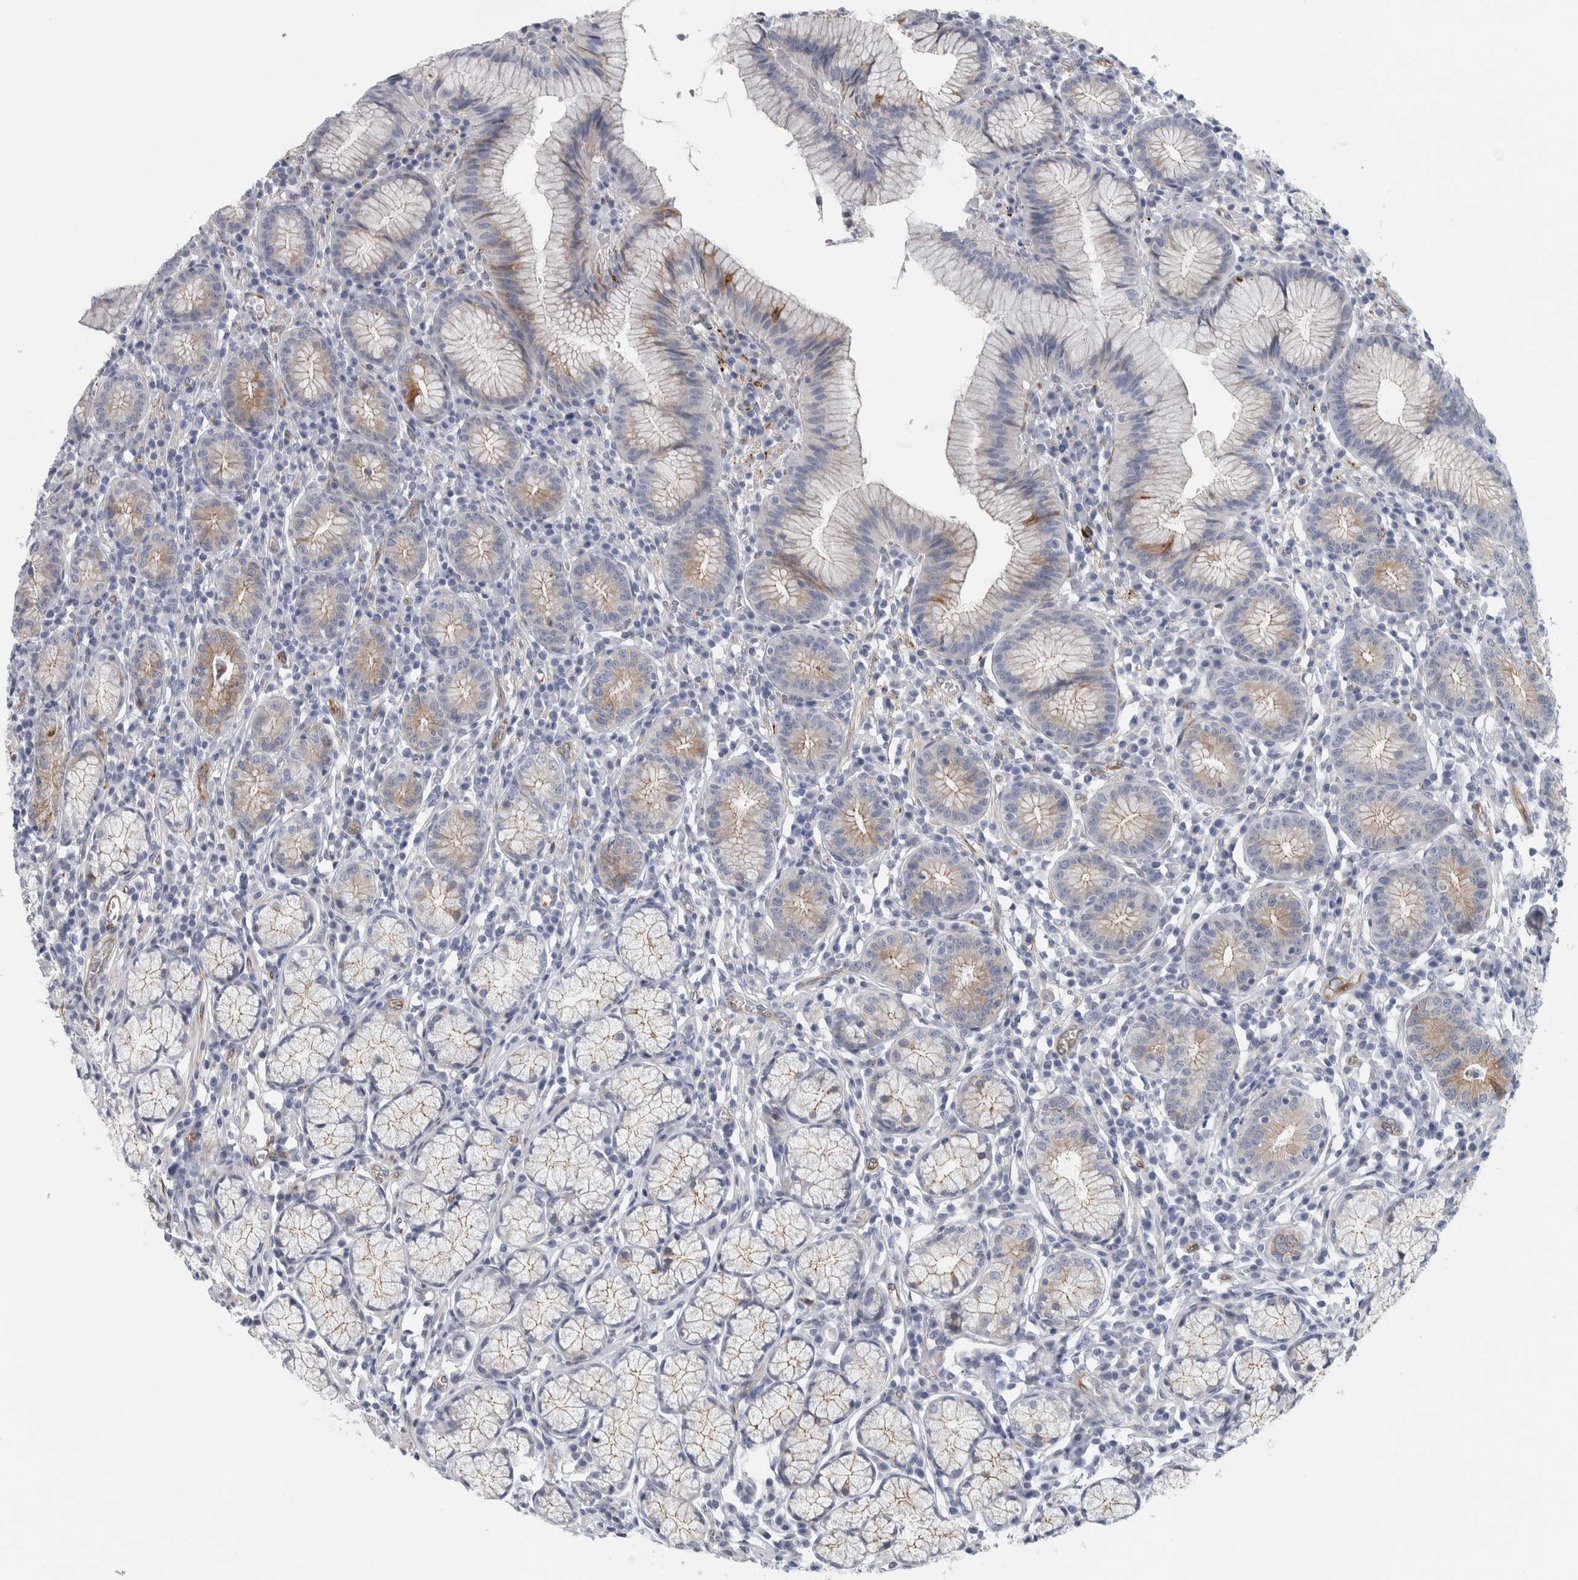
{"staining": {"intensity": "weak", "quantity": "25%-75%", "location": "cytoplasmic/membranous"}, "tissue": "stomach", "cell_type": "Glandular cells", "image_type": "normal", "snomed": [{"axis": "morphology", "description": "Normal tissue, NOS"}, {"axis": "topography", "description": "Stomach"}], "caption": "Weak cytoplasmic/membranous positivity for a protein is seen in approximately 25%-75% of glandular cells of benign stomach using IHC.", "gene": "B3GNT3", "patient": {"sex": "male", "age": 55}}